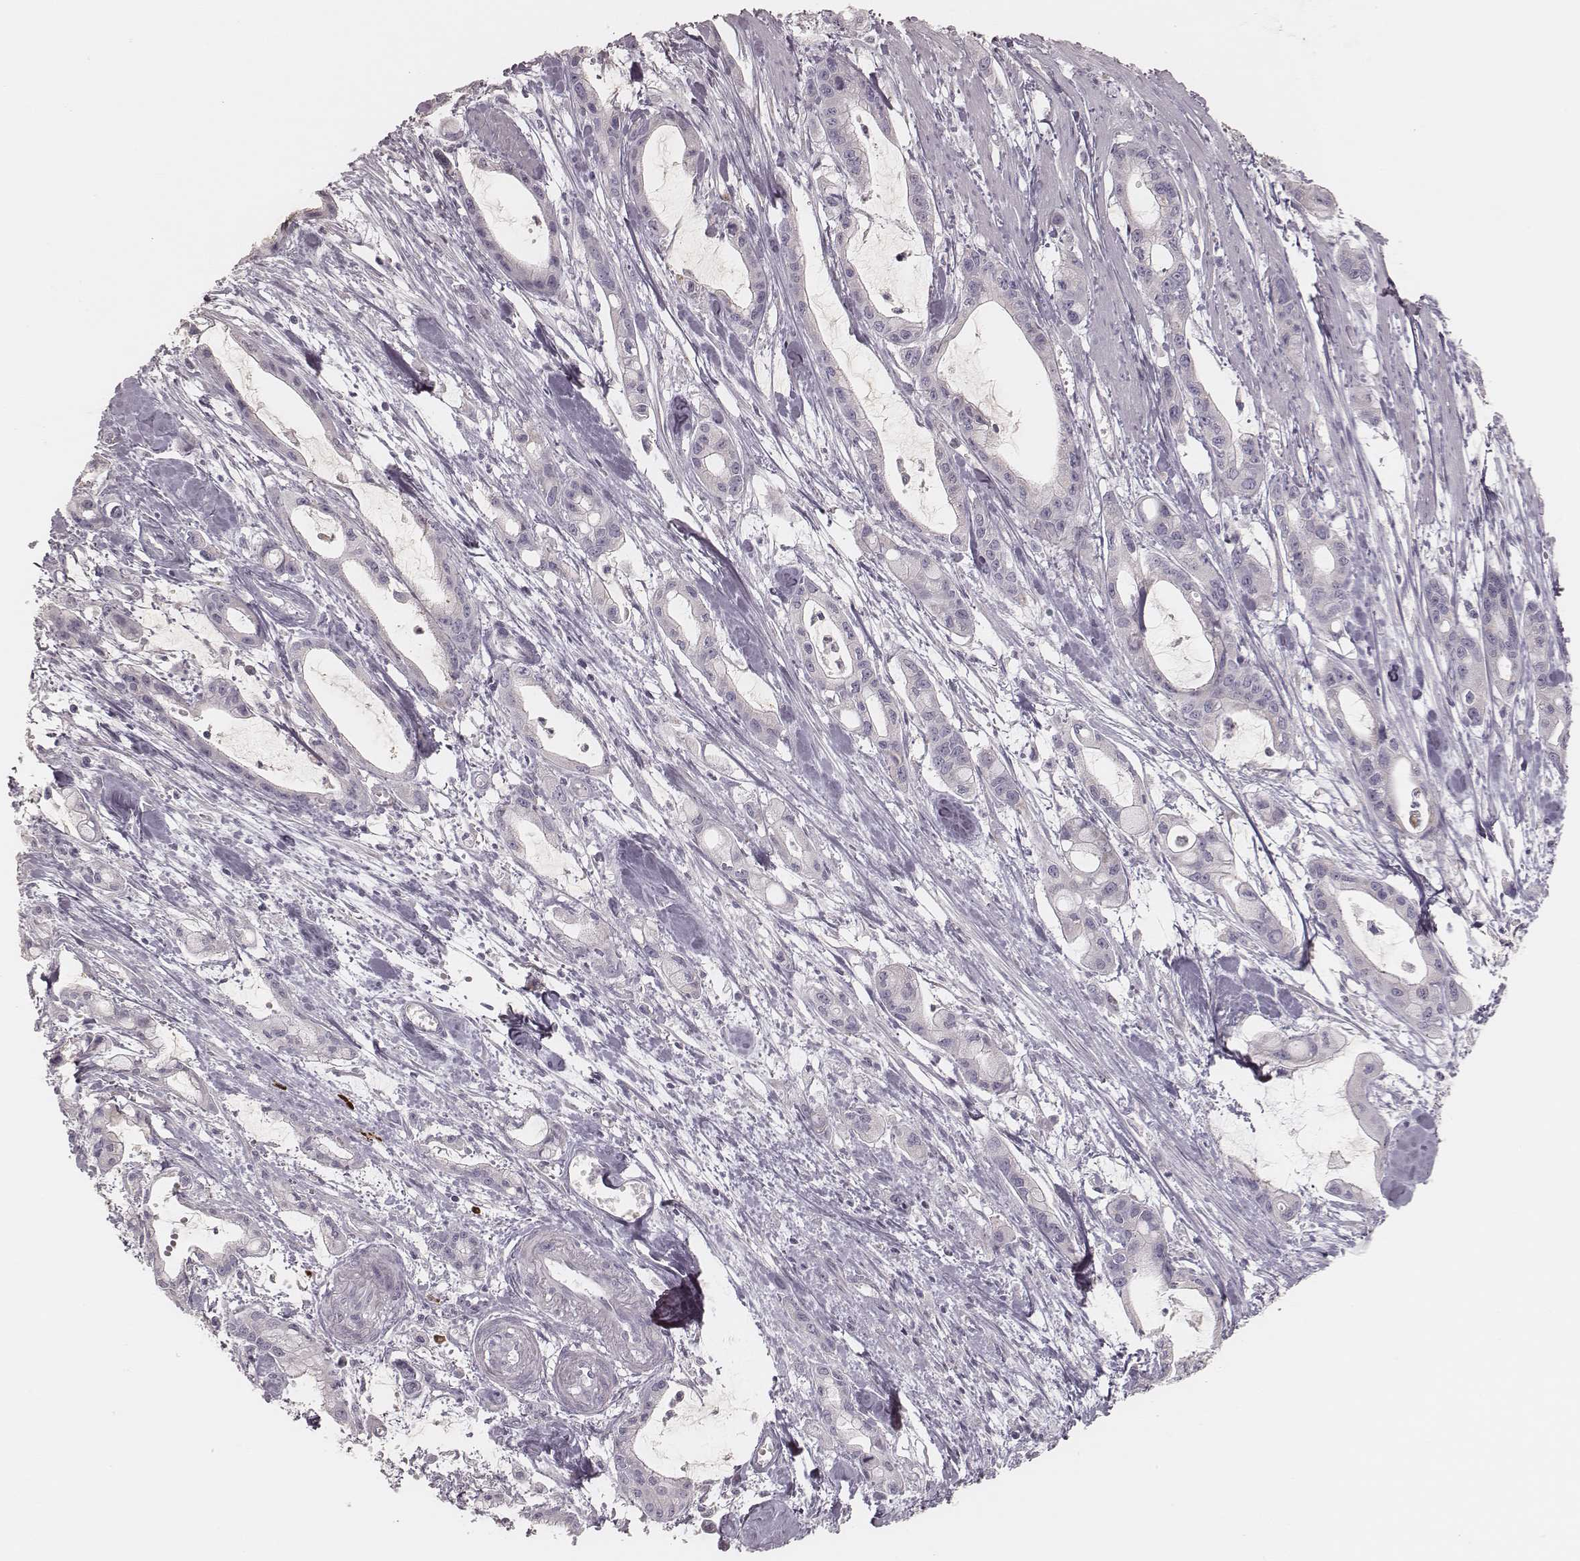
{"staining": {"intensity": "negative", "quantity": "none", "location": "none"}, "tissue": "pancreatic cancer", "cell_type": "Tumor cells", "image_type": "cancer", "snomed": [{"axis": "morphology", "description": "Adenocarcinoma, NOS"}, {"axis": "topography", "description": "Pancreas"}], "caption": "Immunohistochemistry image of adenocarcinoma (pancreatic) stained for a protein (brown), which displays no positivity in tumor cells. Nuclei are stained in blue.", "gene": "KIF5C", "patient": {"sex": "male", "age": 48}}